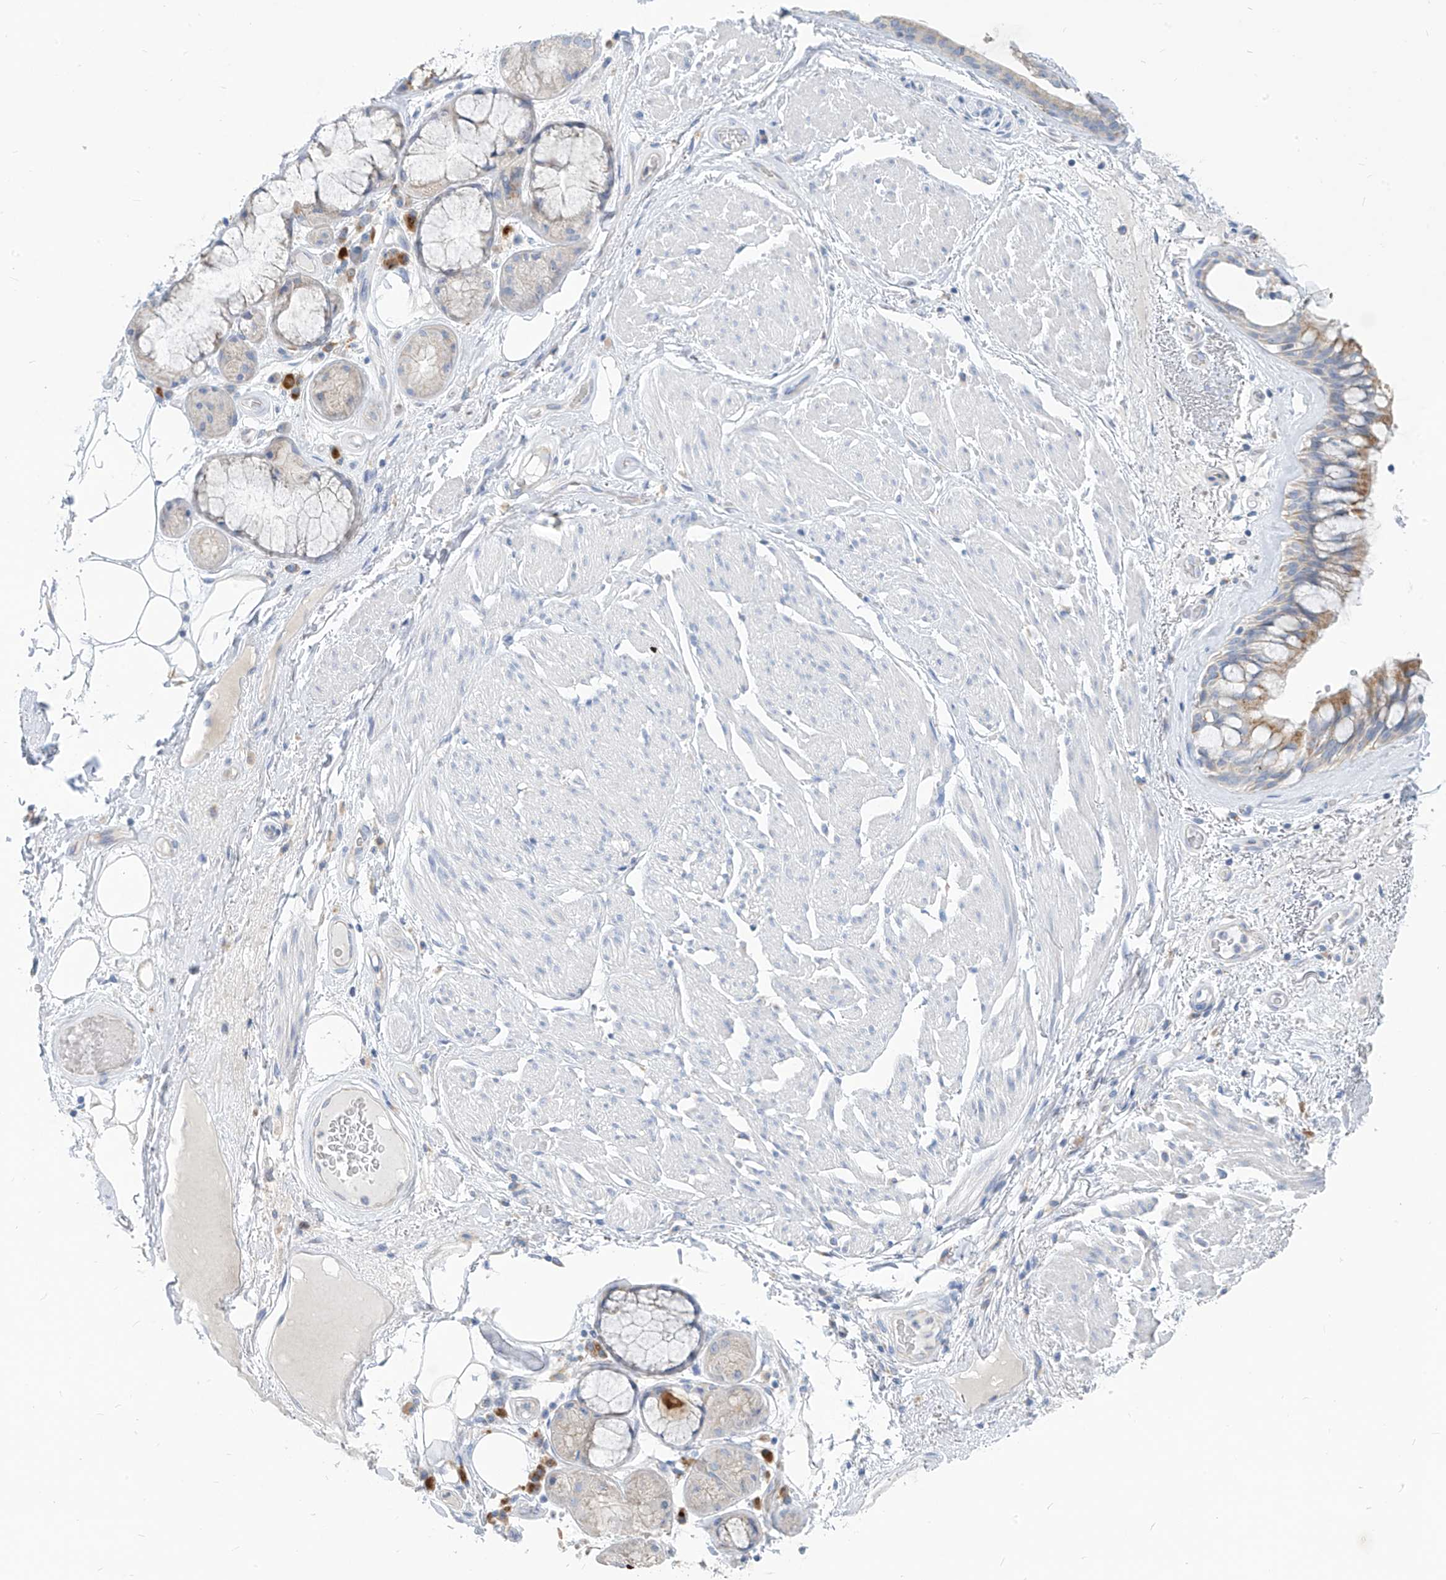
{"staining": {"intensity": "negative", "quantity": "none", "location": "none"}, "tissue": "adipose tissue", "cell_type": "Adipocytes", "image_type": "normal", "snomed": [{"axis": "morphology", "description": "Normal tissue, NOS"}, {"axis": "topography", "description": "Bronchus"}], "caption": "This is an immunohistochemistry photomicrograph of normal adipose tissue. There is no staining in adipocytes.", "gene": "ZNF404", "patient": {"sex": "male", "age": 66}}